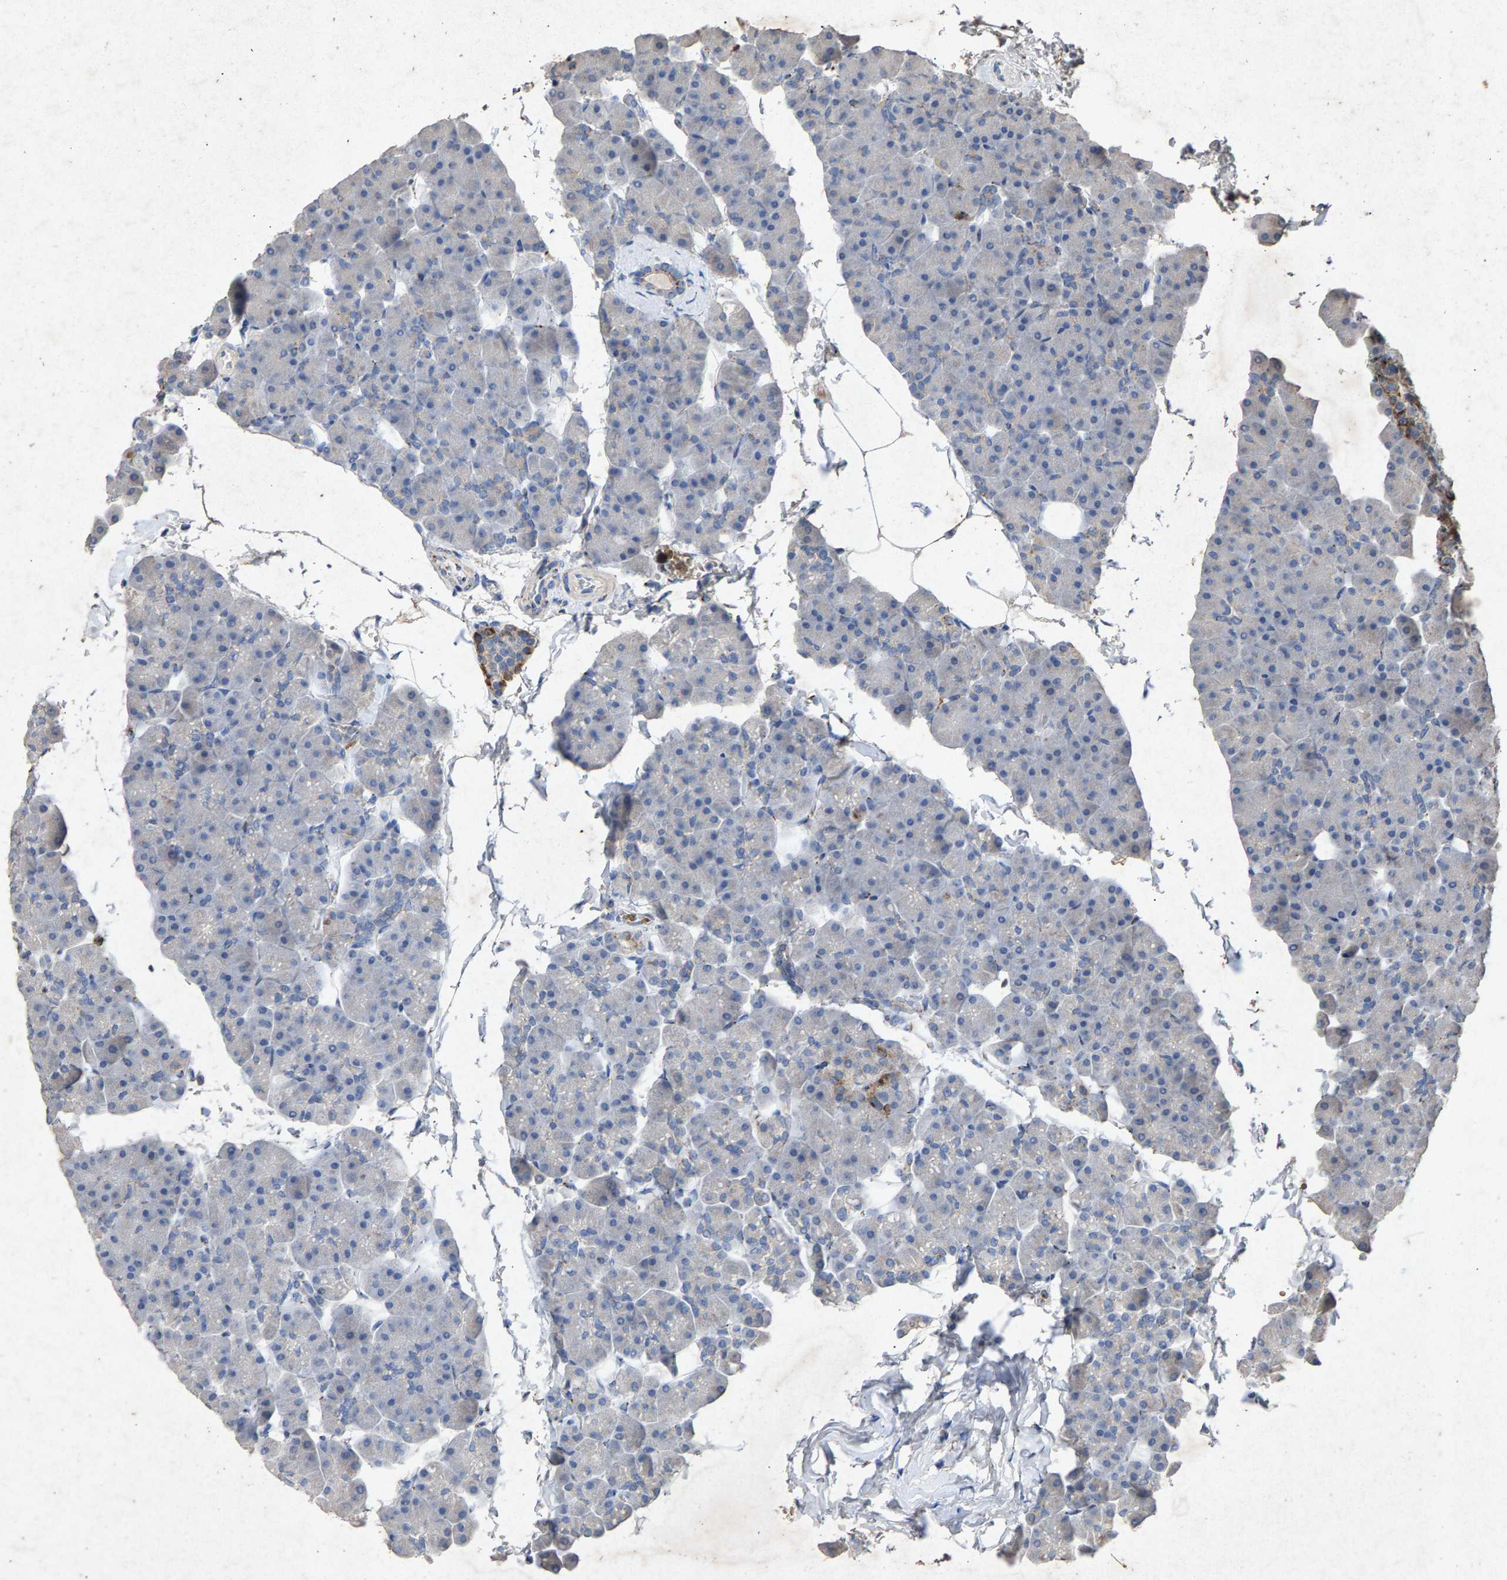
{"staining": {"intensity": "negative", "quantity": "none", "location": "none"}, "tissue": "pancreas", "cell_type": "Exocrine glandular cells", "image_type": "normal", "snomed": [{"axis": "morphology", "description": "Normal tissue, NOS"}, {"axis": "topography", "description": "Pancreas"}], "caption": "An immunohistochemistry photomicrograph of normal pancreas is shown. There is no staining in exocrine glandular cells of pancreas.", "gene": "MAN2A1", "patient": {"sex": "male", "age": 35}}